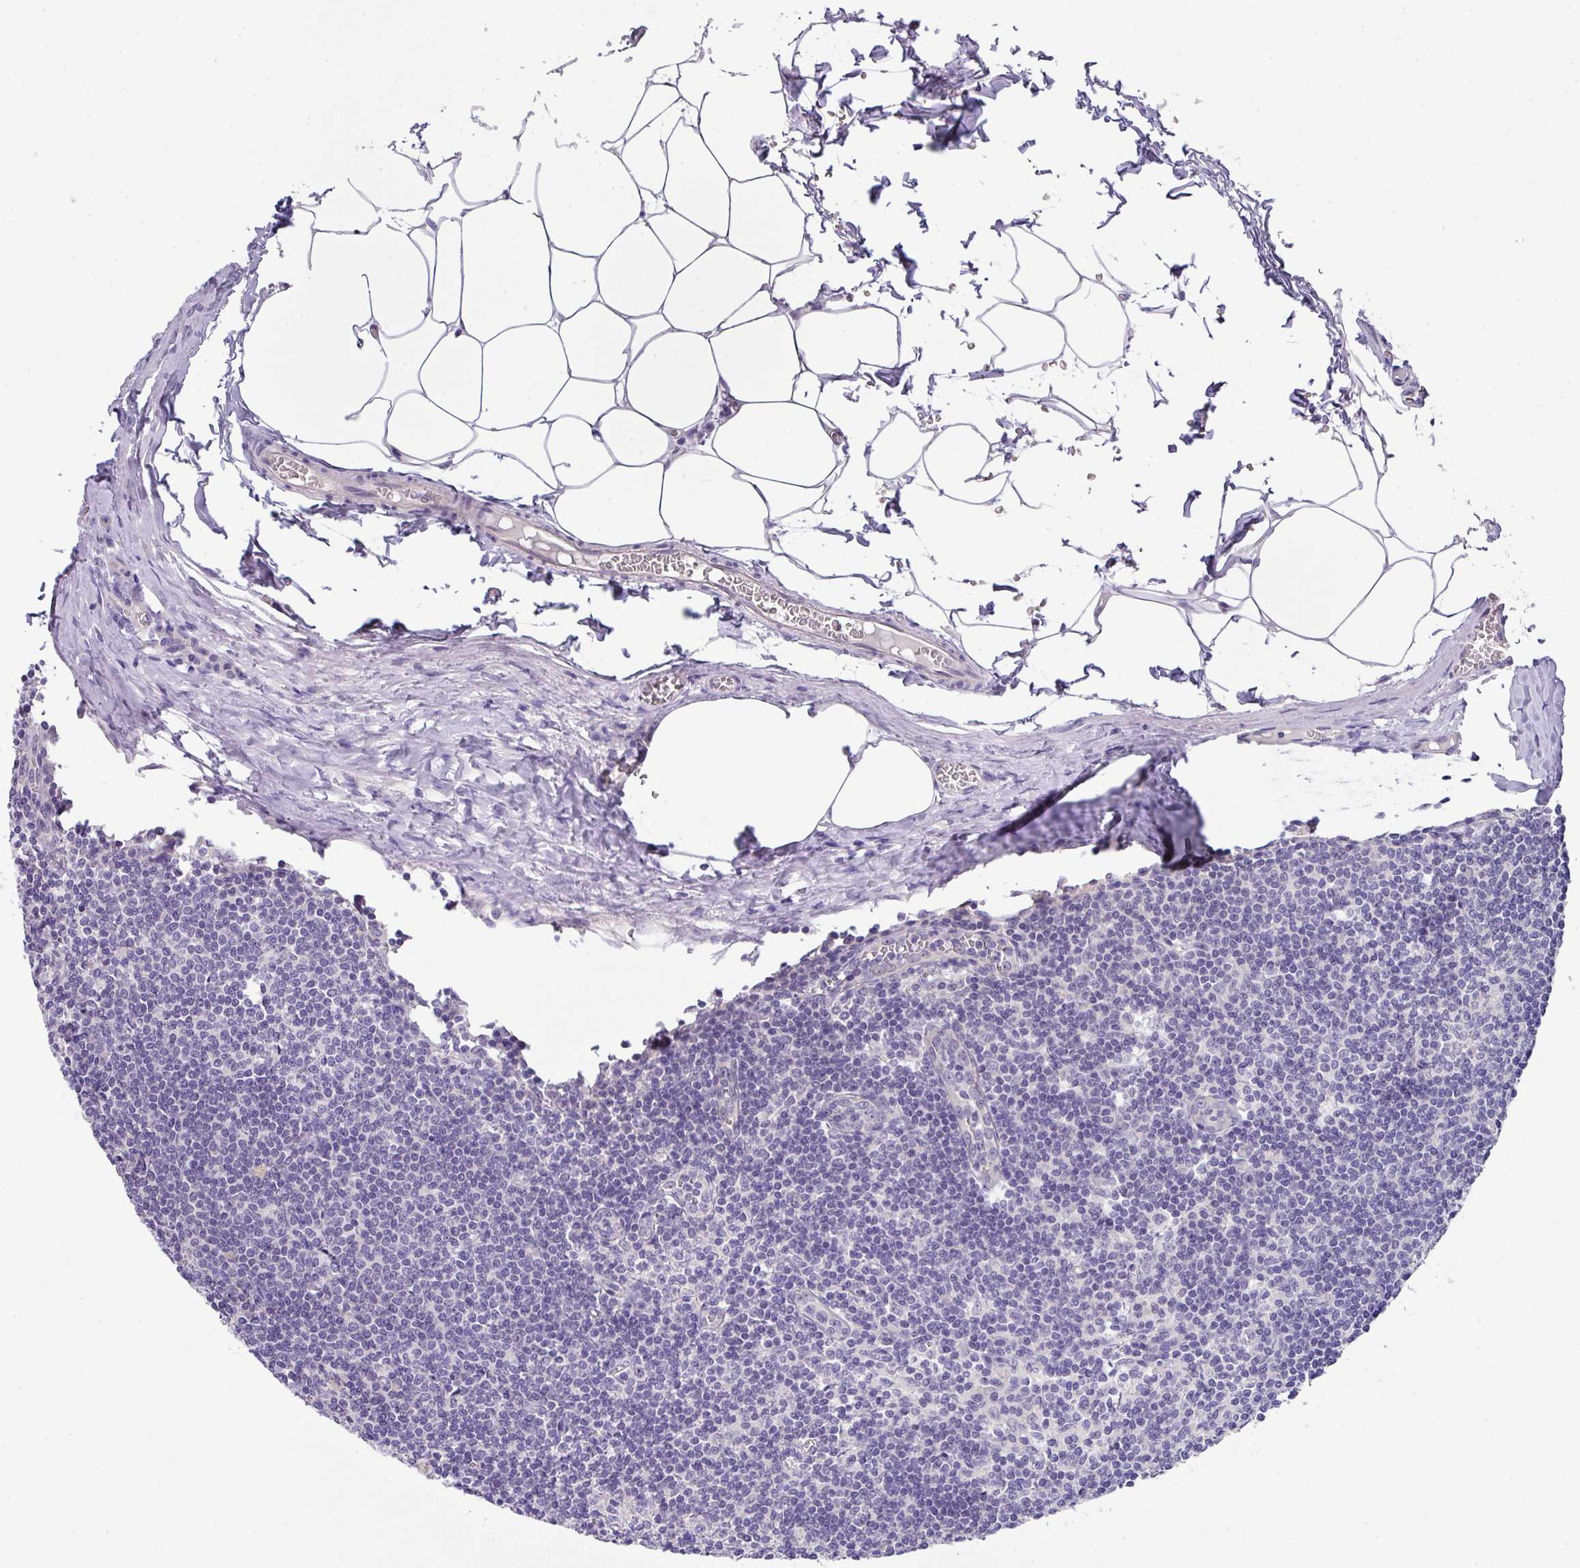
{"staining": {"intensity": "negative", "quantity": "none", "location": "none"}, "tissue": "lymph node", "cell_type": "Germinal center cells", "image_type": "normal", "snomed": [{"axis": "morphology", "description": "Normal tissue, NOS"}, {"axis": "topography", "description": "Lymph node"}], "caption": "A high-resolution image shows immunohistochemistry staining of unremarkable lymph node, which demonstrates no significant staining in germinal center cells. Nuclei are stained in blue.", "gene": "GCG", "patient": {"sex": "female", "age": 59}}